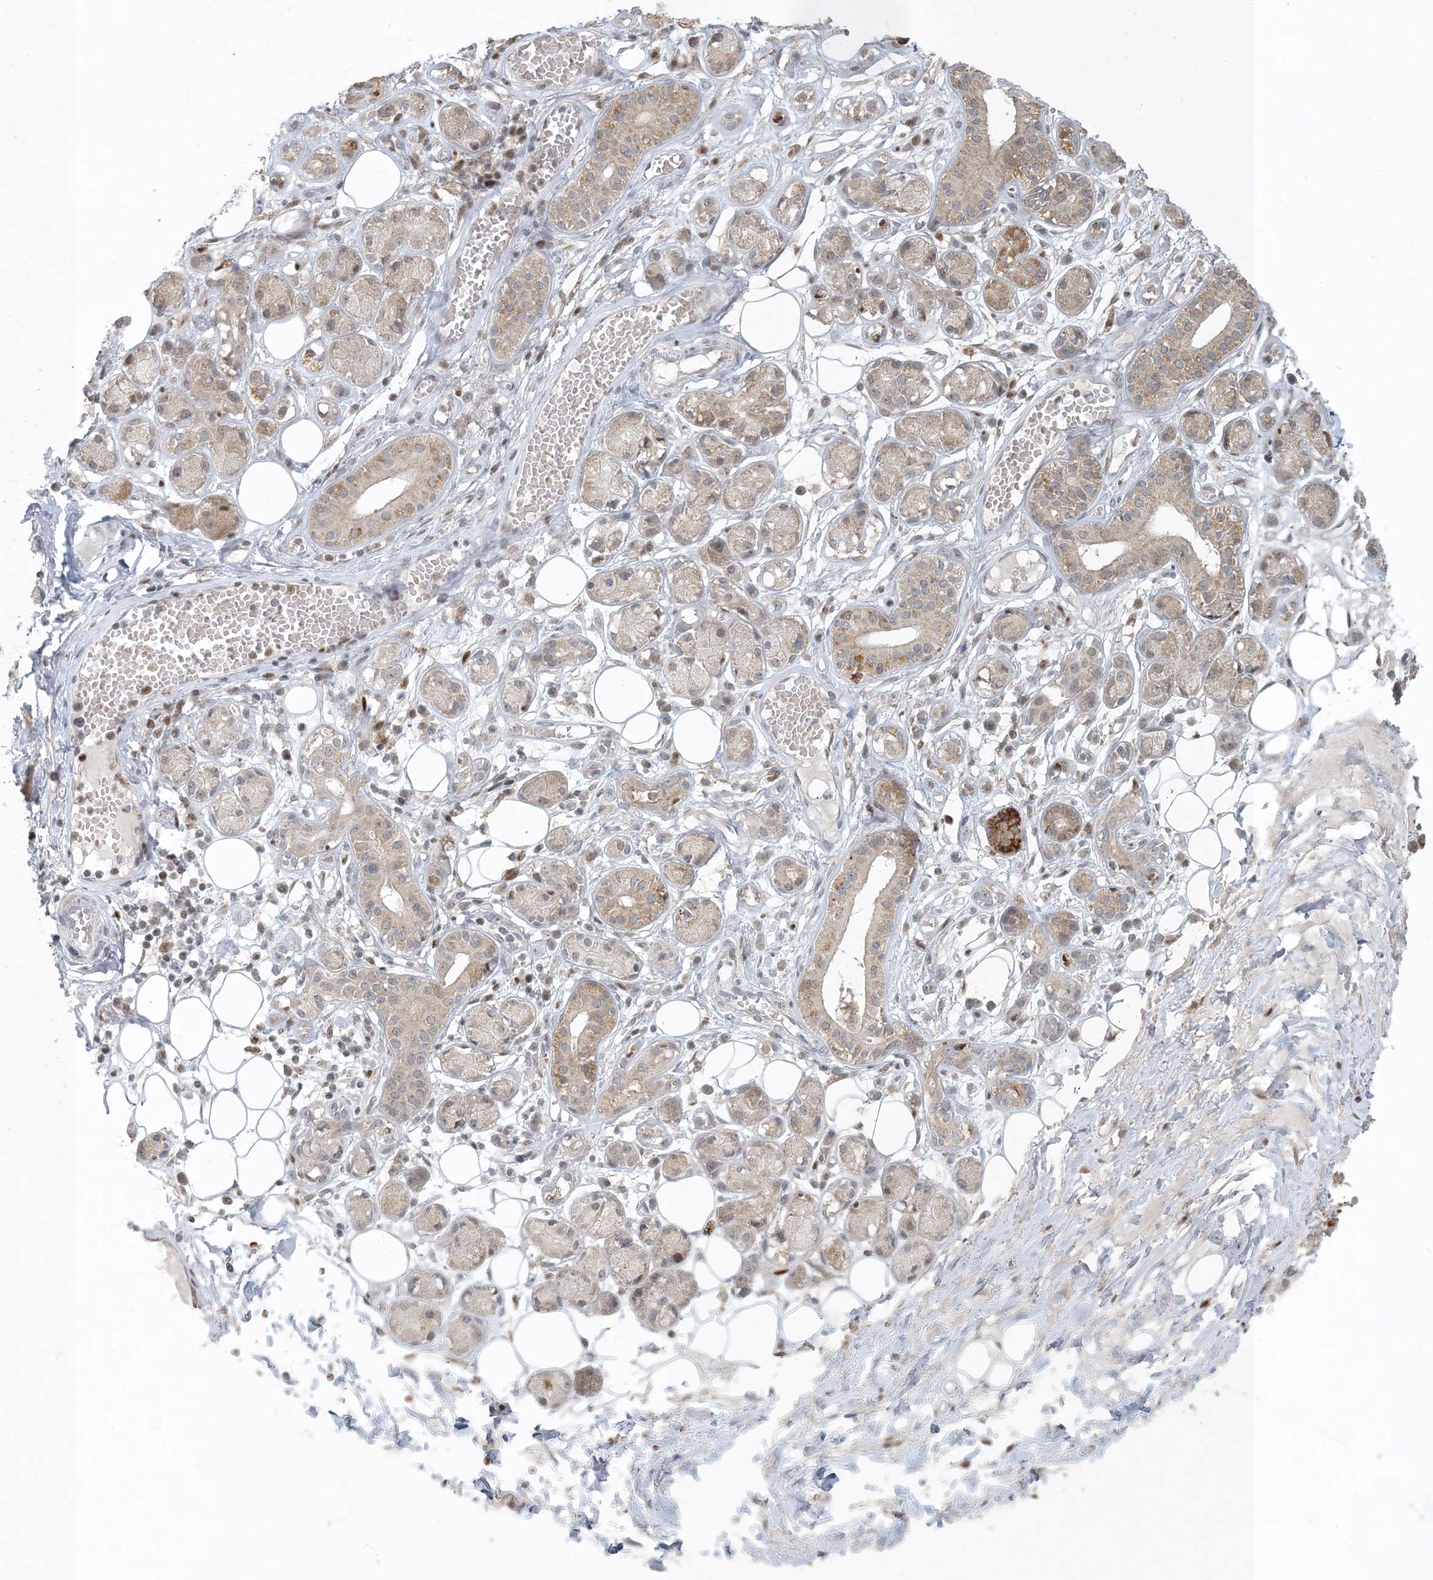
{"staining": {"intensity": "negative", "quantity": "none", "location": "none"}, "tissue": "adipose tissue", "cell_type": "Adipocytes", "image_type": "normal", "snomed": [{"axis": "morphology", "description": "Normal tissue, NOS"}, {"axis": "morphology", "description": "Inflammation, NOS"}, {"axis": "topography", "description": "Salivary gland"}, {"axis": "topography", "description": "Peripheral nerve tissue"}], "caption": "Immunohistochemistry of benign human adipose tissue demonstrates no staining in adipocytes.", "gene": "CTDNEP1", "patient": {"sex": "female", "age": 75}}